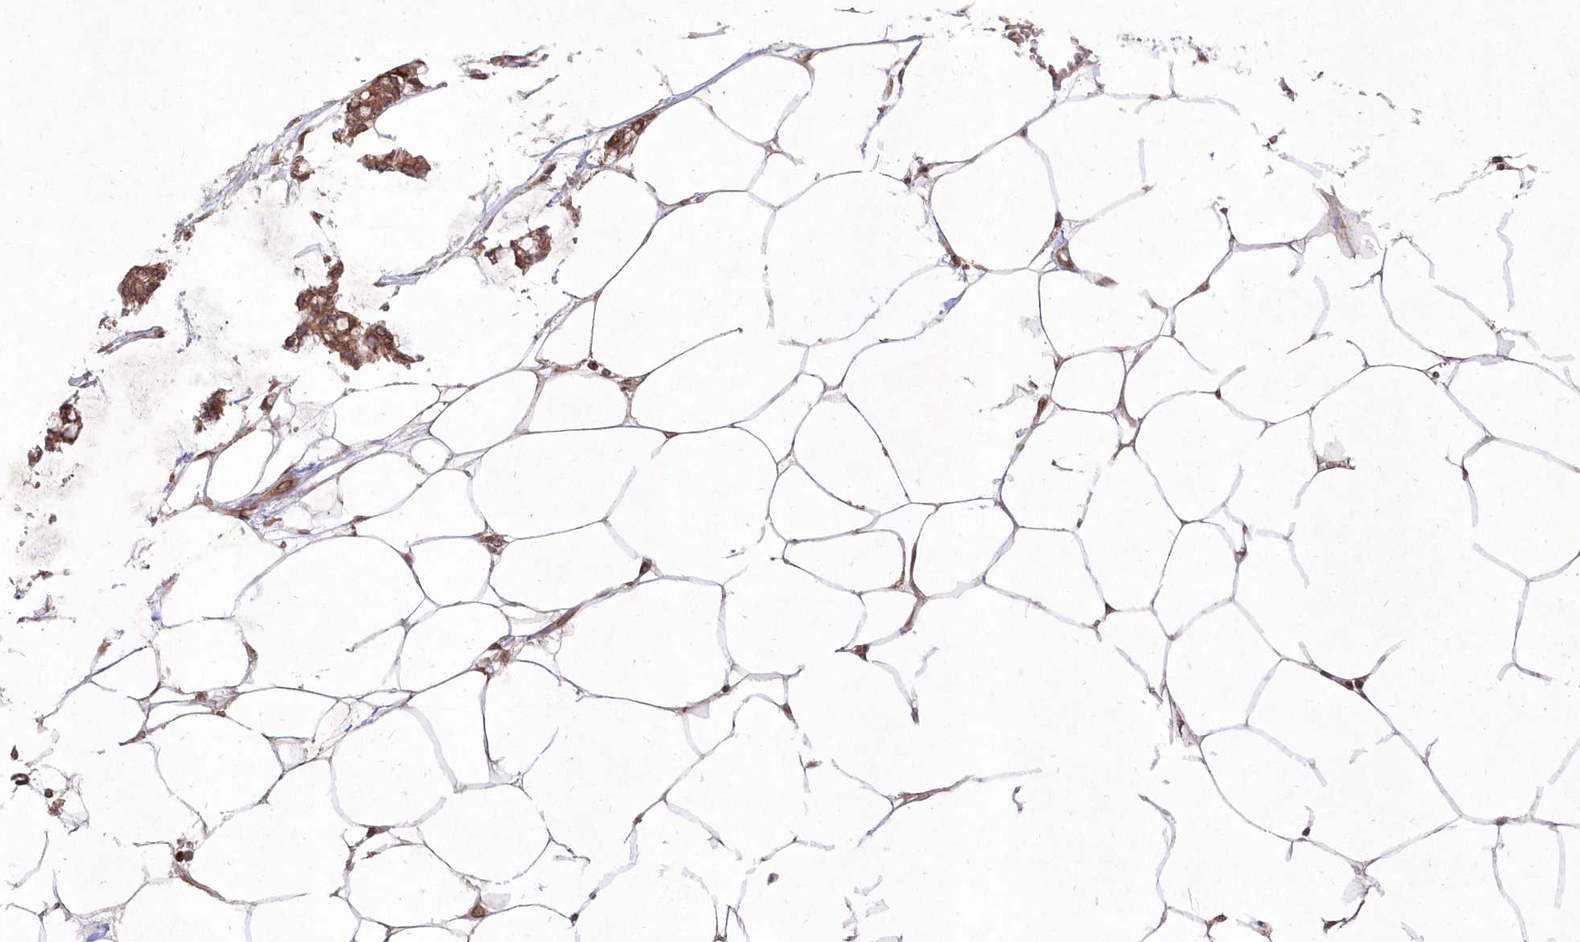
{"staining": {"intensity": "weak", "quantity": "25%-75%", "location": "cytoplasmic/membranous"}, "tissue": "adipose tissue", "cell_type": "Adipocytes", "image_type": "normal", "snomed": [{"axis": "morphology", "description": "Normal tissue, NOS"}, {"axis": "morphology", "description": "Adenocarcinoma, NOS"}, {"axis": "topography", "description": "Colon"}, {"axis": "topography", "description": "Peripheral nerve tissue"}], "caption": "Adipose tissue stained with IHC demonstrates weak cytoplasmic/membranous expression in about 25%-75% of adipocytes.", "gene": "DNAJC27", "patient": {"sex": "male", "age": 14}}